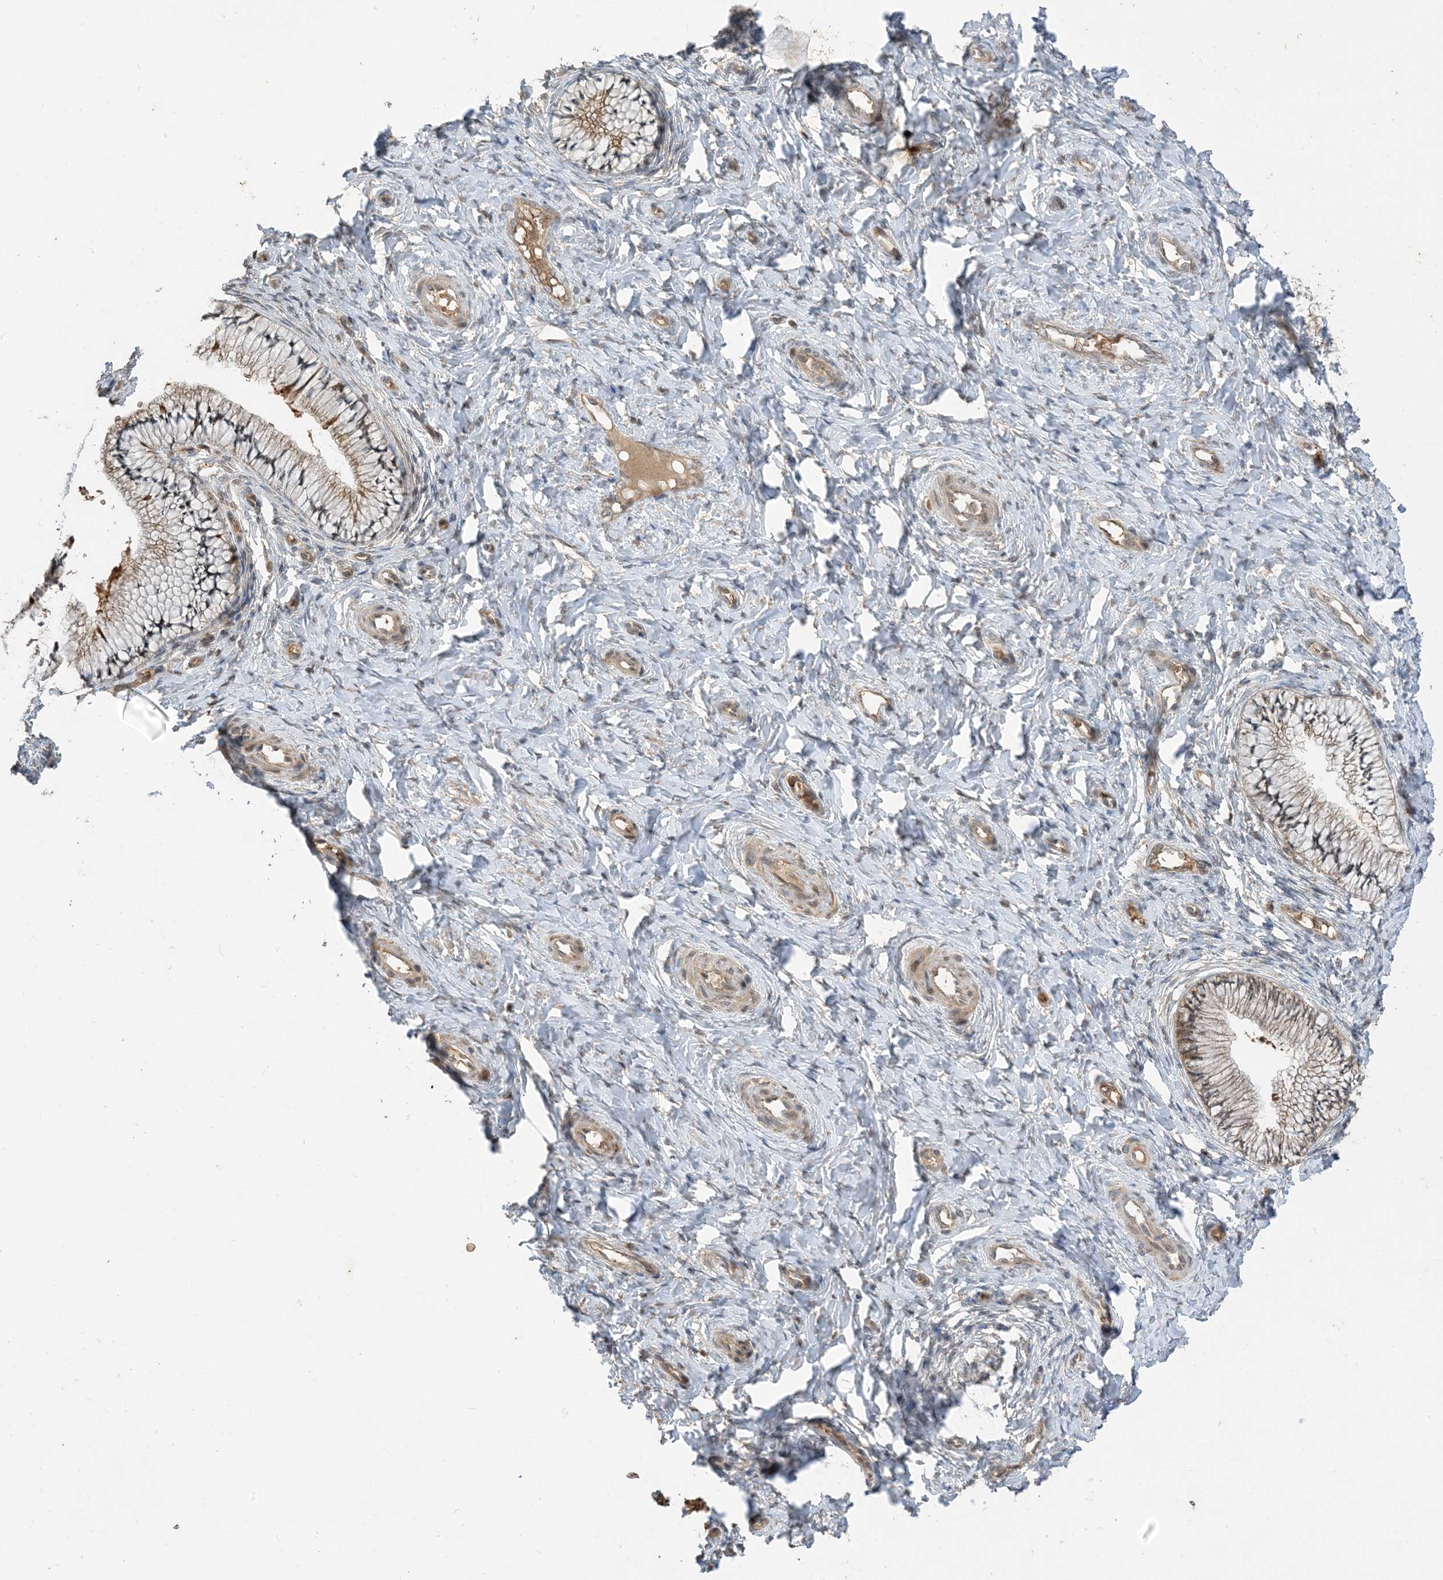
{"staining": {"intensity": "moderate", "quantity": "25%-75%", "location": "cytoplasmic/membranous,nuclear"}, "tissue": "cervix", "cell_type": "Glandular cells", "image_type": "normal", "snomed": [{"axis": "morphology", "description": "Normal tissue, NOS"}, {"axis": "topography", "description": "Cervix"}], "caption": "Immunohistochemistry (IHC) of normal cervix reveals medium levels of moderate cytoplasmic/membranous,nuclear staining in about 25%-75% of glandular cells.", "gene": "PUSL1", "patient": {"sex": "female", "age": 36}}